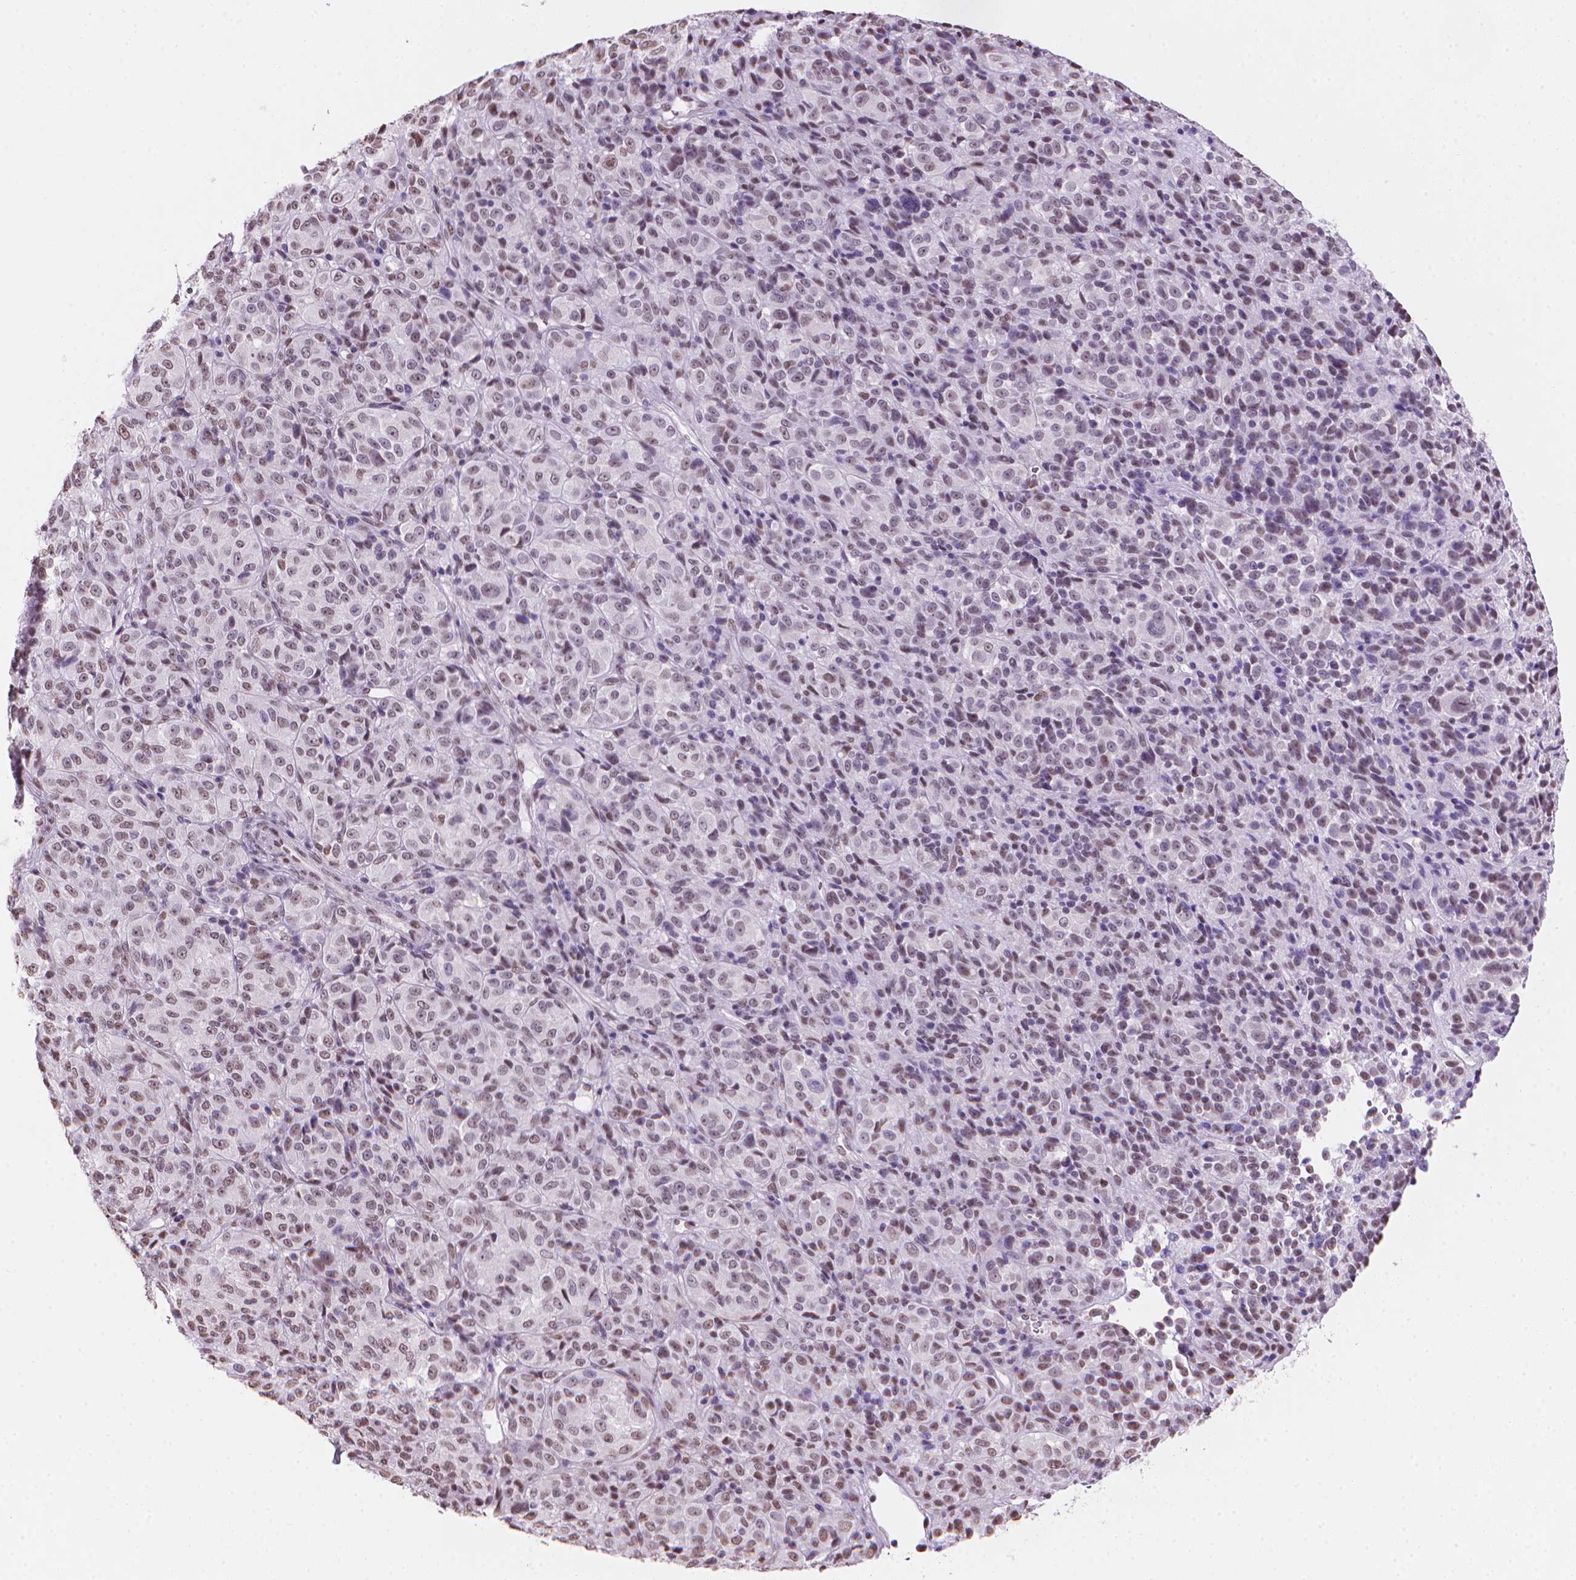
{"staining": {"intensity": "weak", "quantity": "25%-75%", "location": "nuclear"}, "tissue": "melanoma", "cell_type": "Tumor cells", "image_type": "cancer", "snomed": [{"axis": "morphology", "description": "Malignant melanoma, Metastatic site"}, {"axis": "topography", "description": "Brain"}], "caption": "Weak nuclear protein staining is appreciated in approximately 25%-75% of tumor cells in malignant melanoma (metastatic site).", "gene": "PIAS2", "patient": {"sex": "female", "age": 56}}